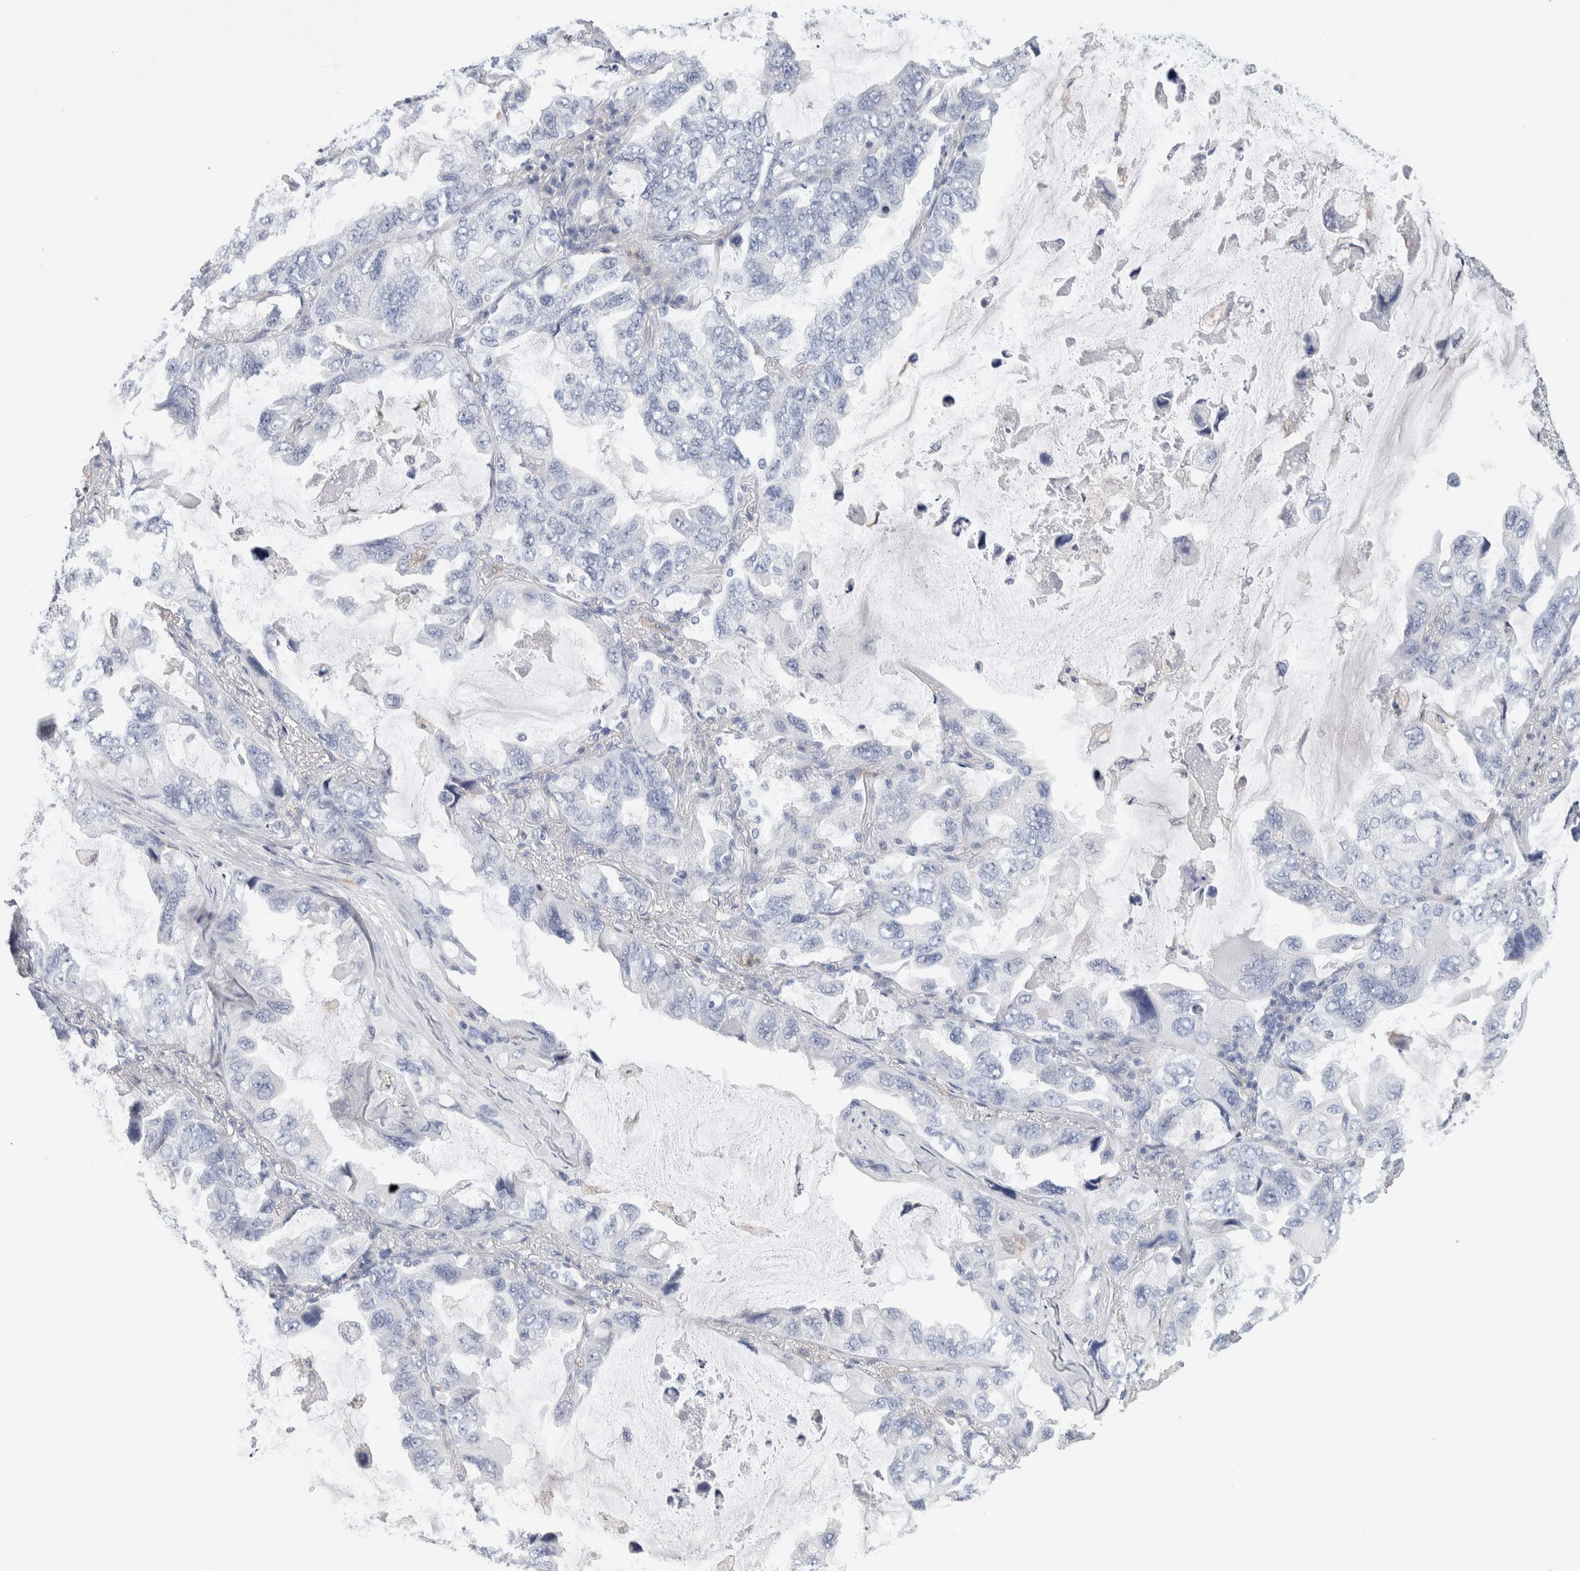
{"staining": {"intensity": "negative", "quantity": "none", "location": "none"}, "tissue": "lung cancer", "cell_type": "Tumor cells", "image_type": "cancer", "snomed": [{"axis": "morphology", "description": "Squamous cell carcinoma, NOS"}, {"axis": "topography", "description": "Lung"}], "caption": "Immunohistochemical staining of human lung cancer (squamous cell carcinoma) exhibits no significant expression in tumor cells. (Brightfield microscopy of DAB immunohistochemistry (IHC) at high magnification).", "gene": "NCF2", "patient": {"sex": "female", "age": 73}}